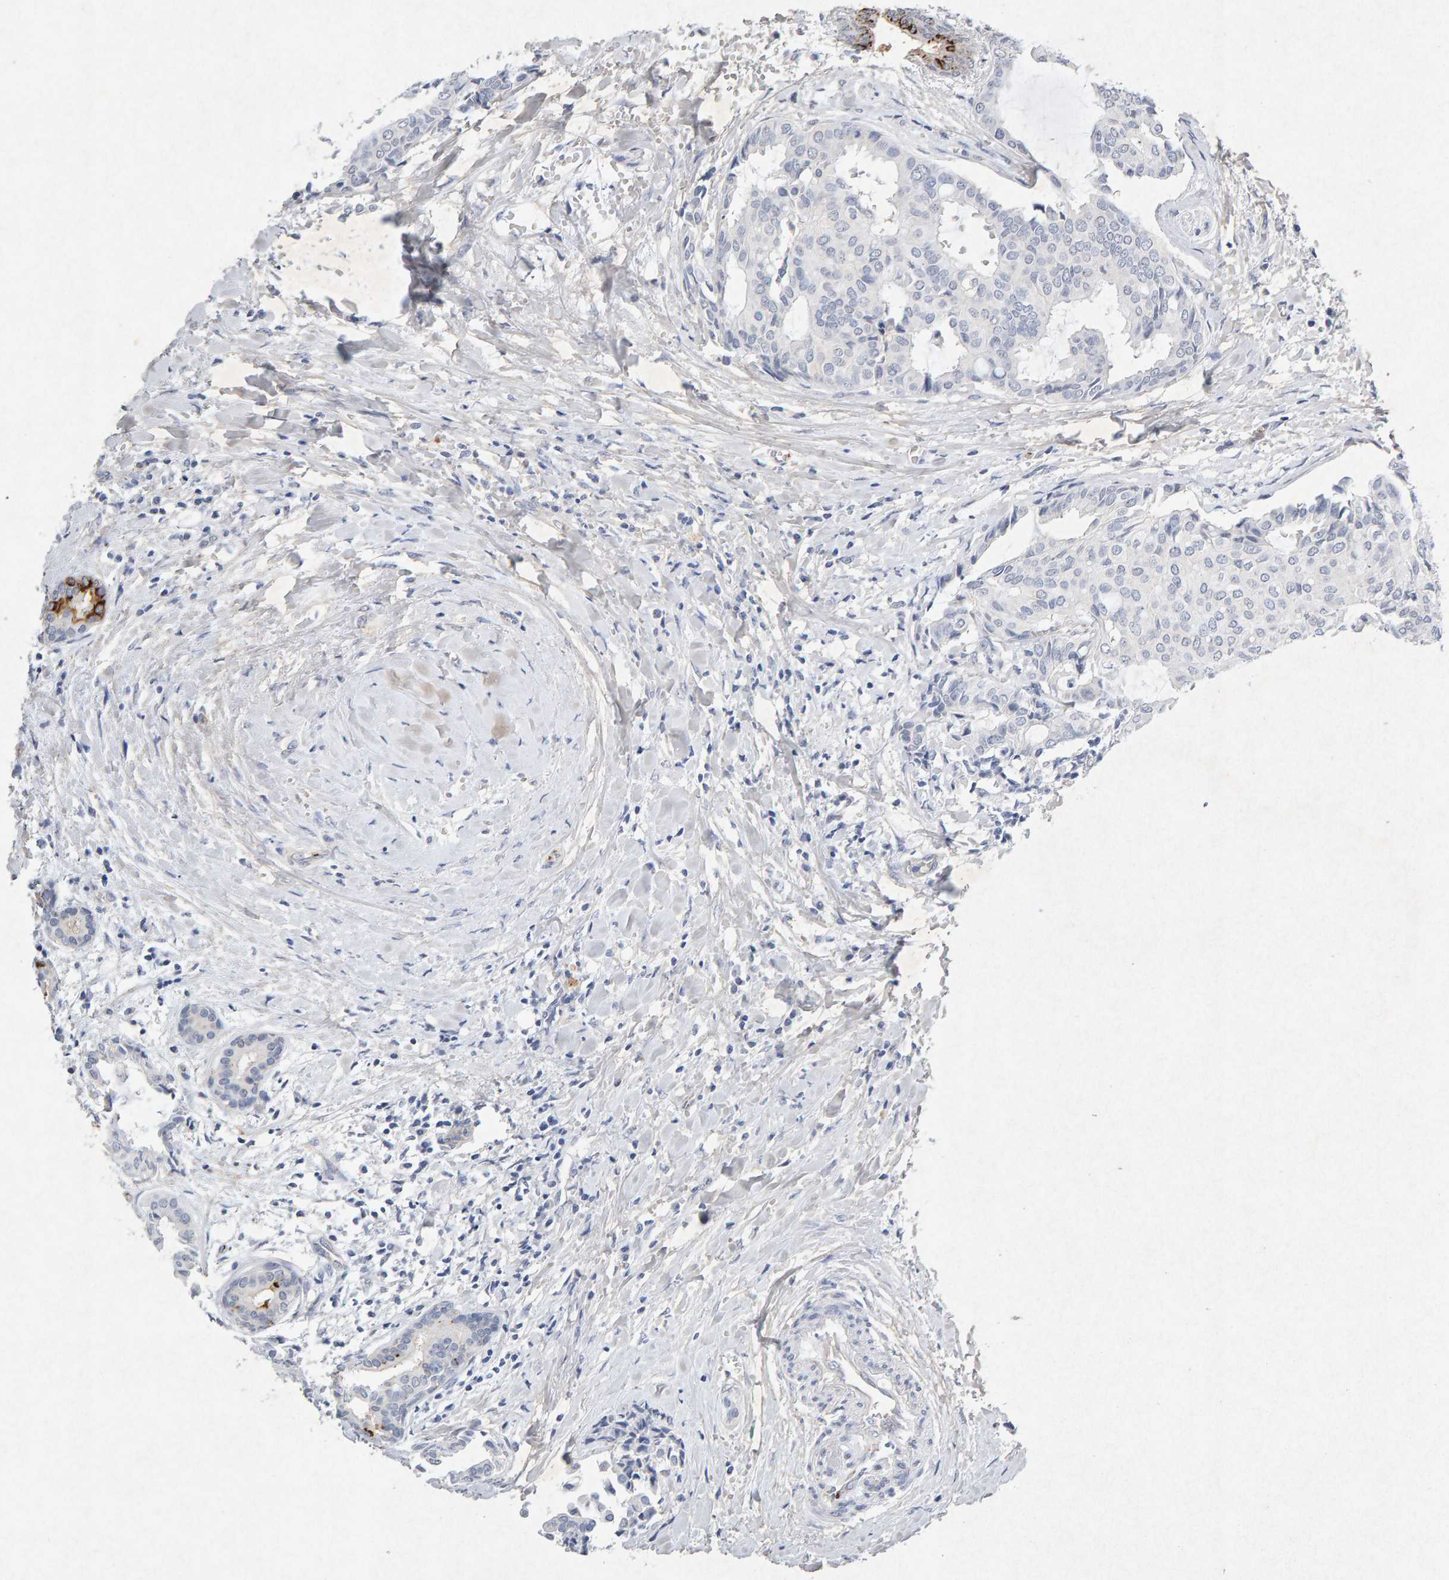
{"staining": {"intensity": "moderate", "quantity": "<25%", "location": "cytoplasmic/membranous"}, "tissue": "head and neck cancer", "cell_type": "Tumor cells", "image_type": "cancer", "snomed": [{"axis": "morphology", "description": "Adenocarcinoma, NOS"}, {"axis": "topography", "description": "Salivary gland"}, {"axis": "topography", "description": "Head-Neck"}], "caption": "Protein staining exhibits moderate cytoplasmic/membranous expression in about <25% of tumor cells in adenocarcinoma (head and neck).", "gene": "PTPRM", "patient": {"sex": "female", "age": 59}}